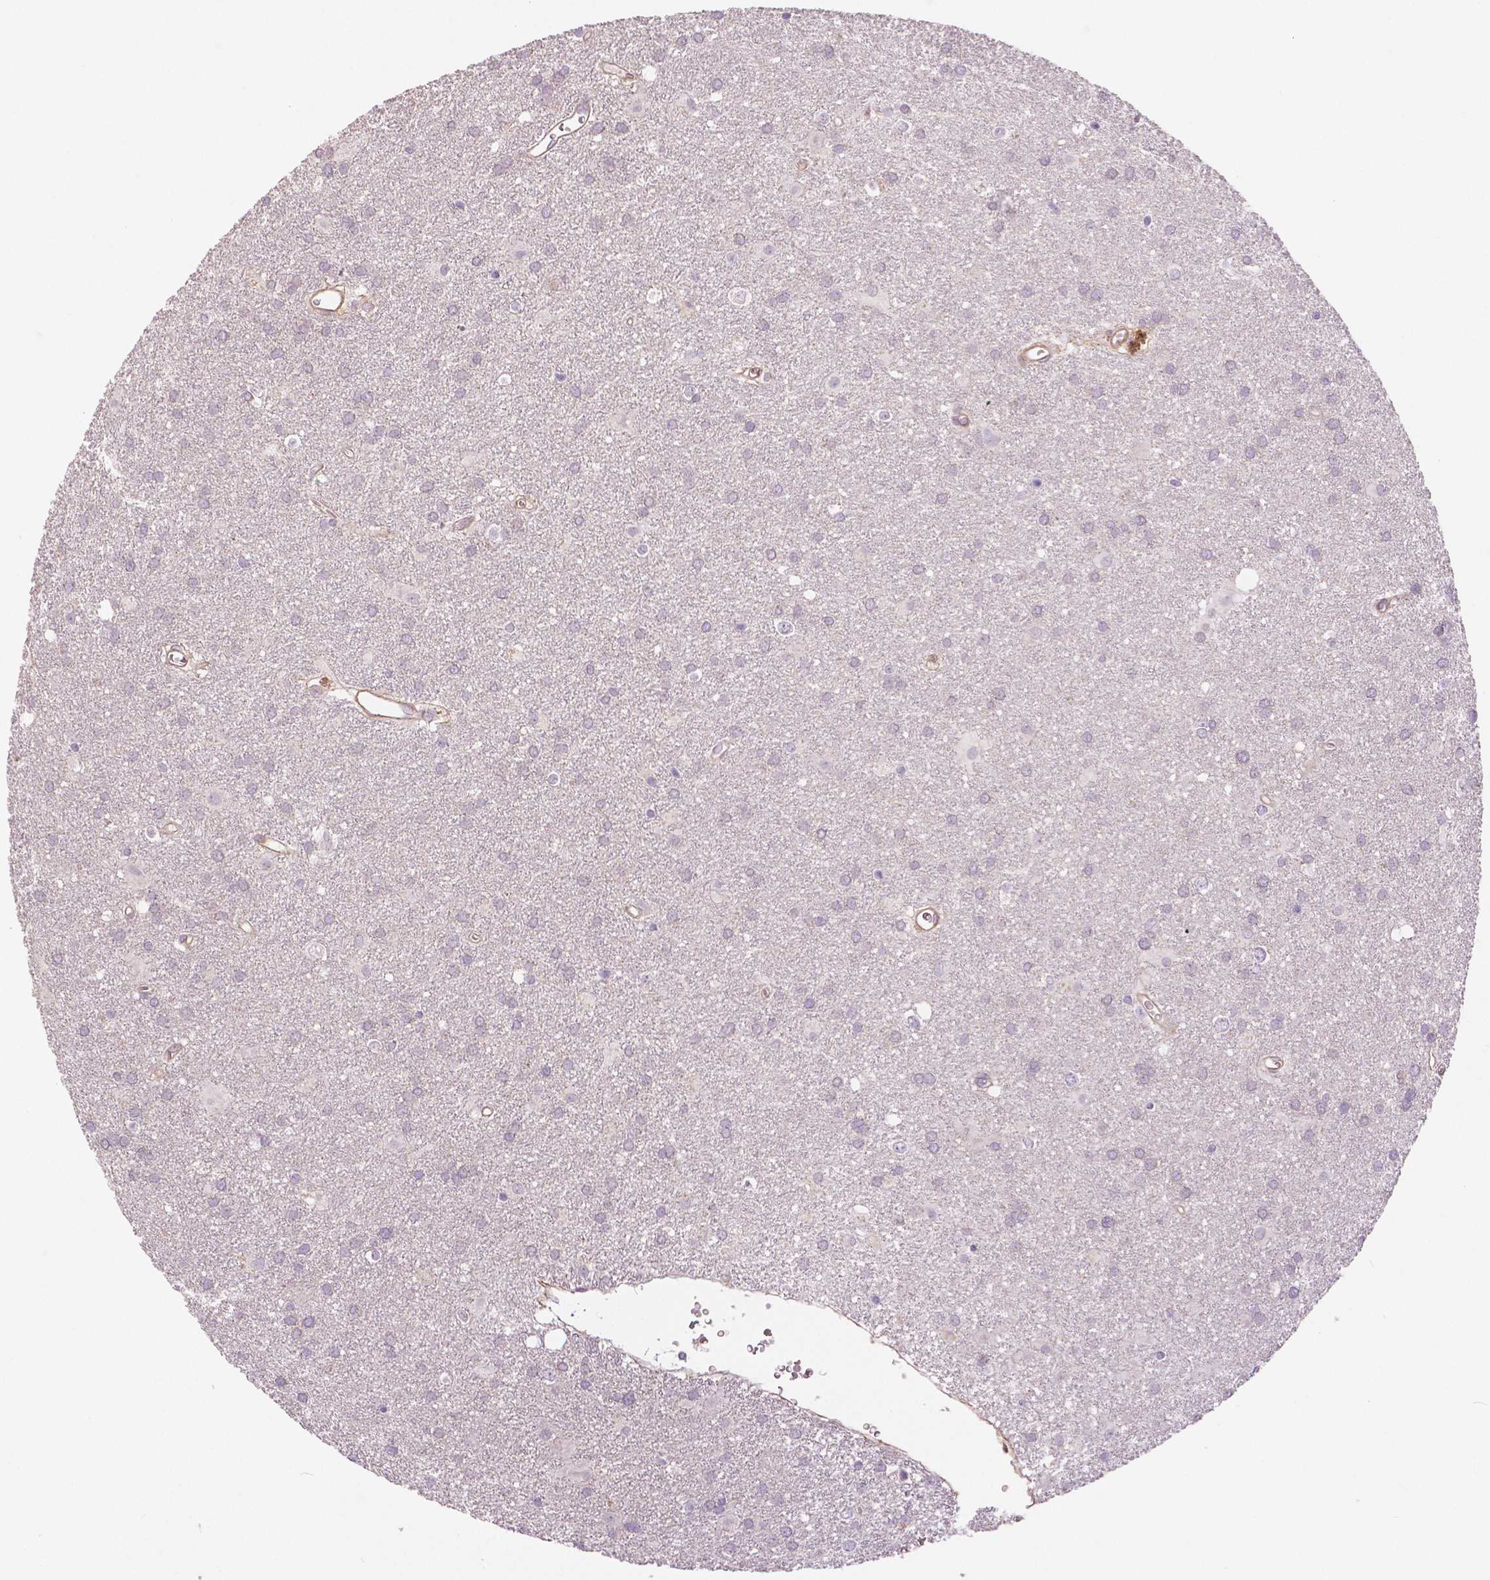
{"staining": {"intensity": "negative", "quantity": "none", "location": "none"}, "tissue": "glioma", "cell_type": "Tumor cells", "image_type": "cancer", "snomed": [{"axis": "morphology", "description": "Glioma, malignant, Low grade"}, {"axis": "topography", "description": "Brain"}], "caption": "Protein analysis of glioma shows no significant staining in tumor cells.", "gene": "FLT1", "patient": {"sex": "male", "age": 58}}